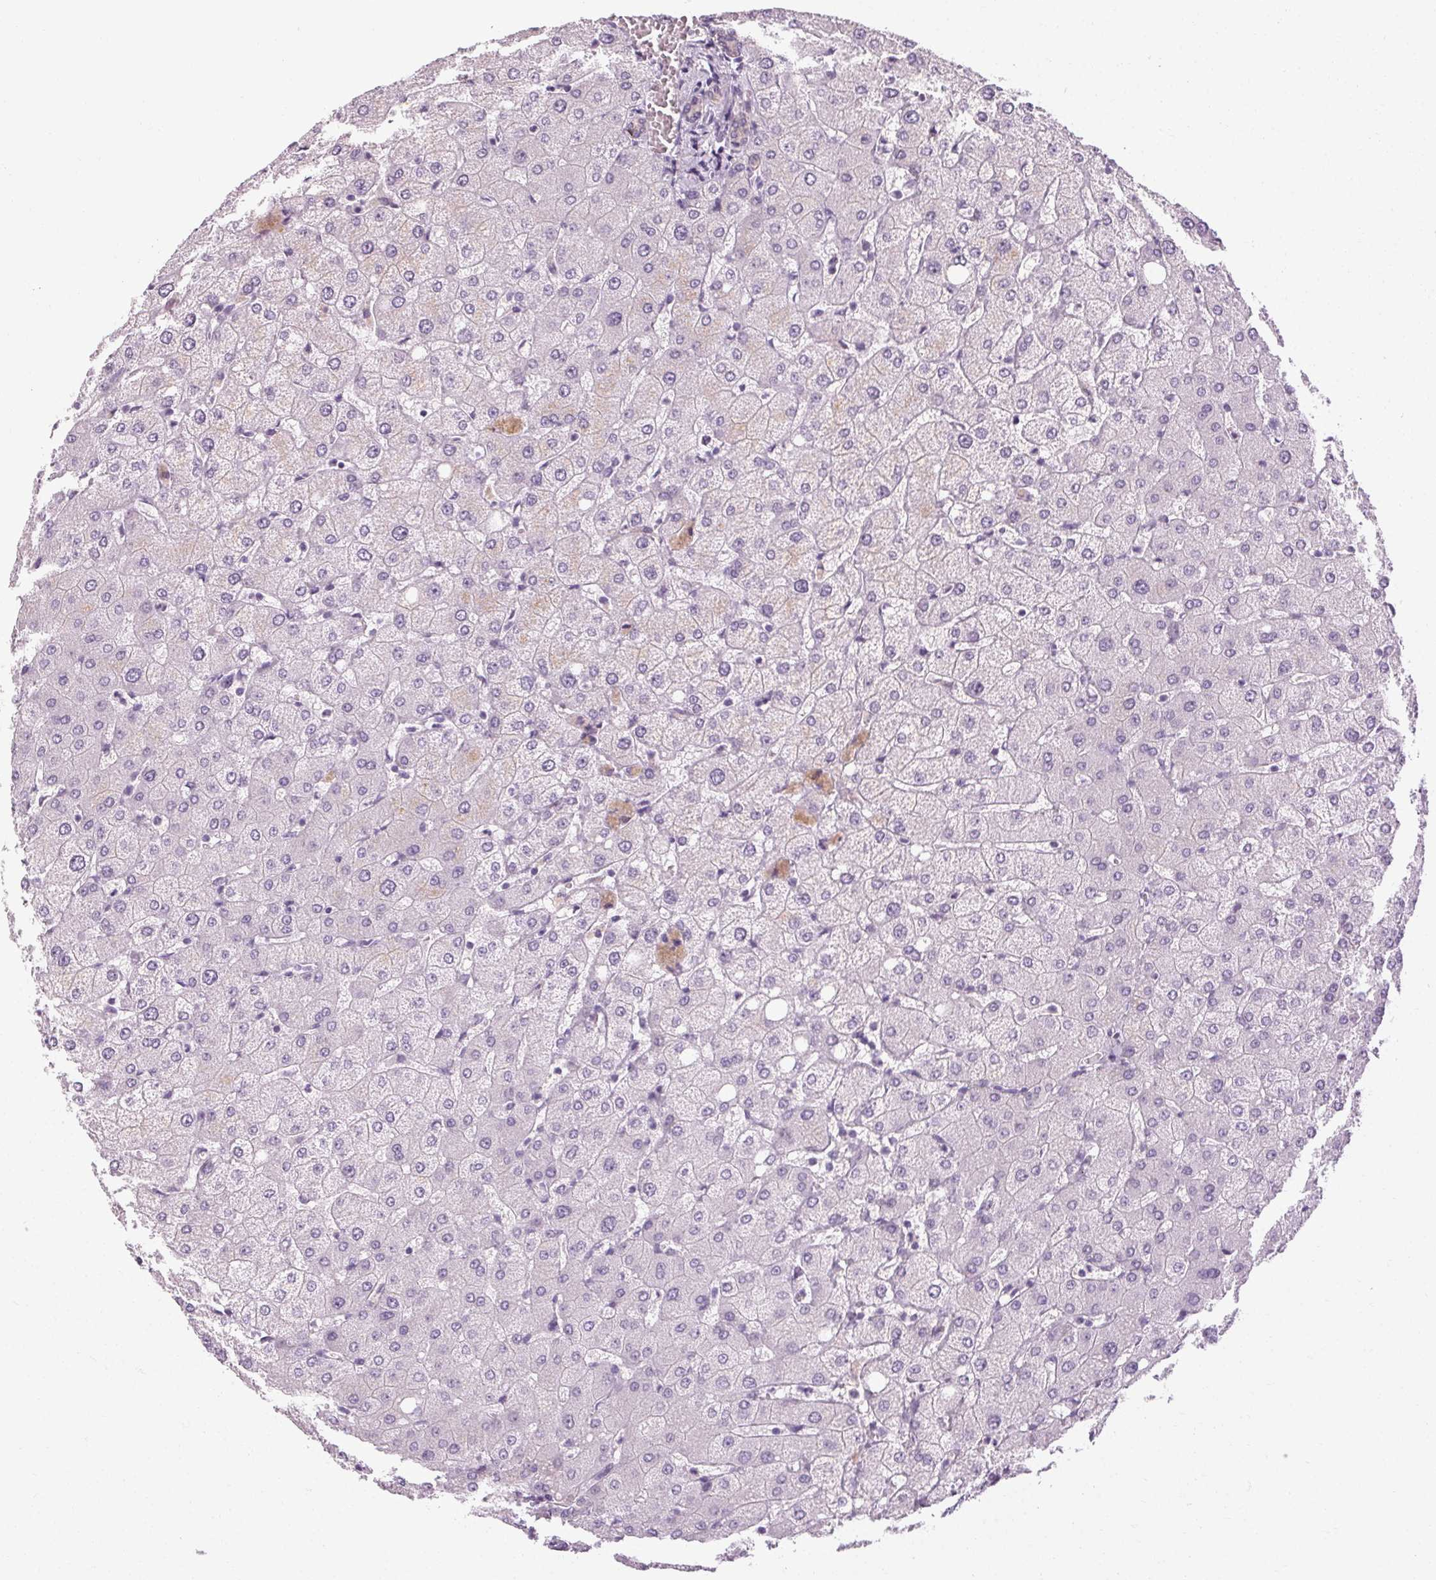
{"staining": {"intensity": "negative", "quantity": "none", "location": "none"}, "tissue": "liver", "cell_type": "Cholangiocytes", "image_type": "normal", "snomed": [{"axis": "morphology", "description": "Normal tissue, NOS"}, {"axis": "topography", "description": "Liver"}], "caption": "An IHC micrograph of normal liver is shown. There is no staining in cholangiocytes of liver. (Immunohistochemistry (ihc), brightfield microscopy, high magnification).", "gene": "POMC", "patient": {"sex": "female", "age": 54}}